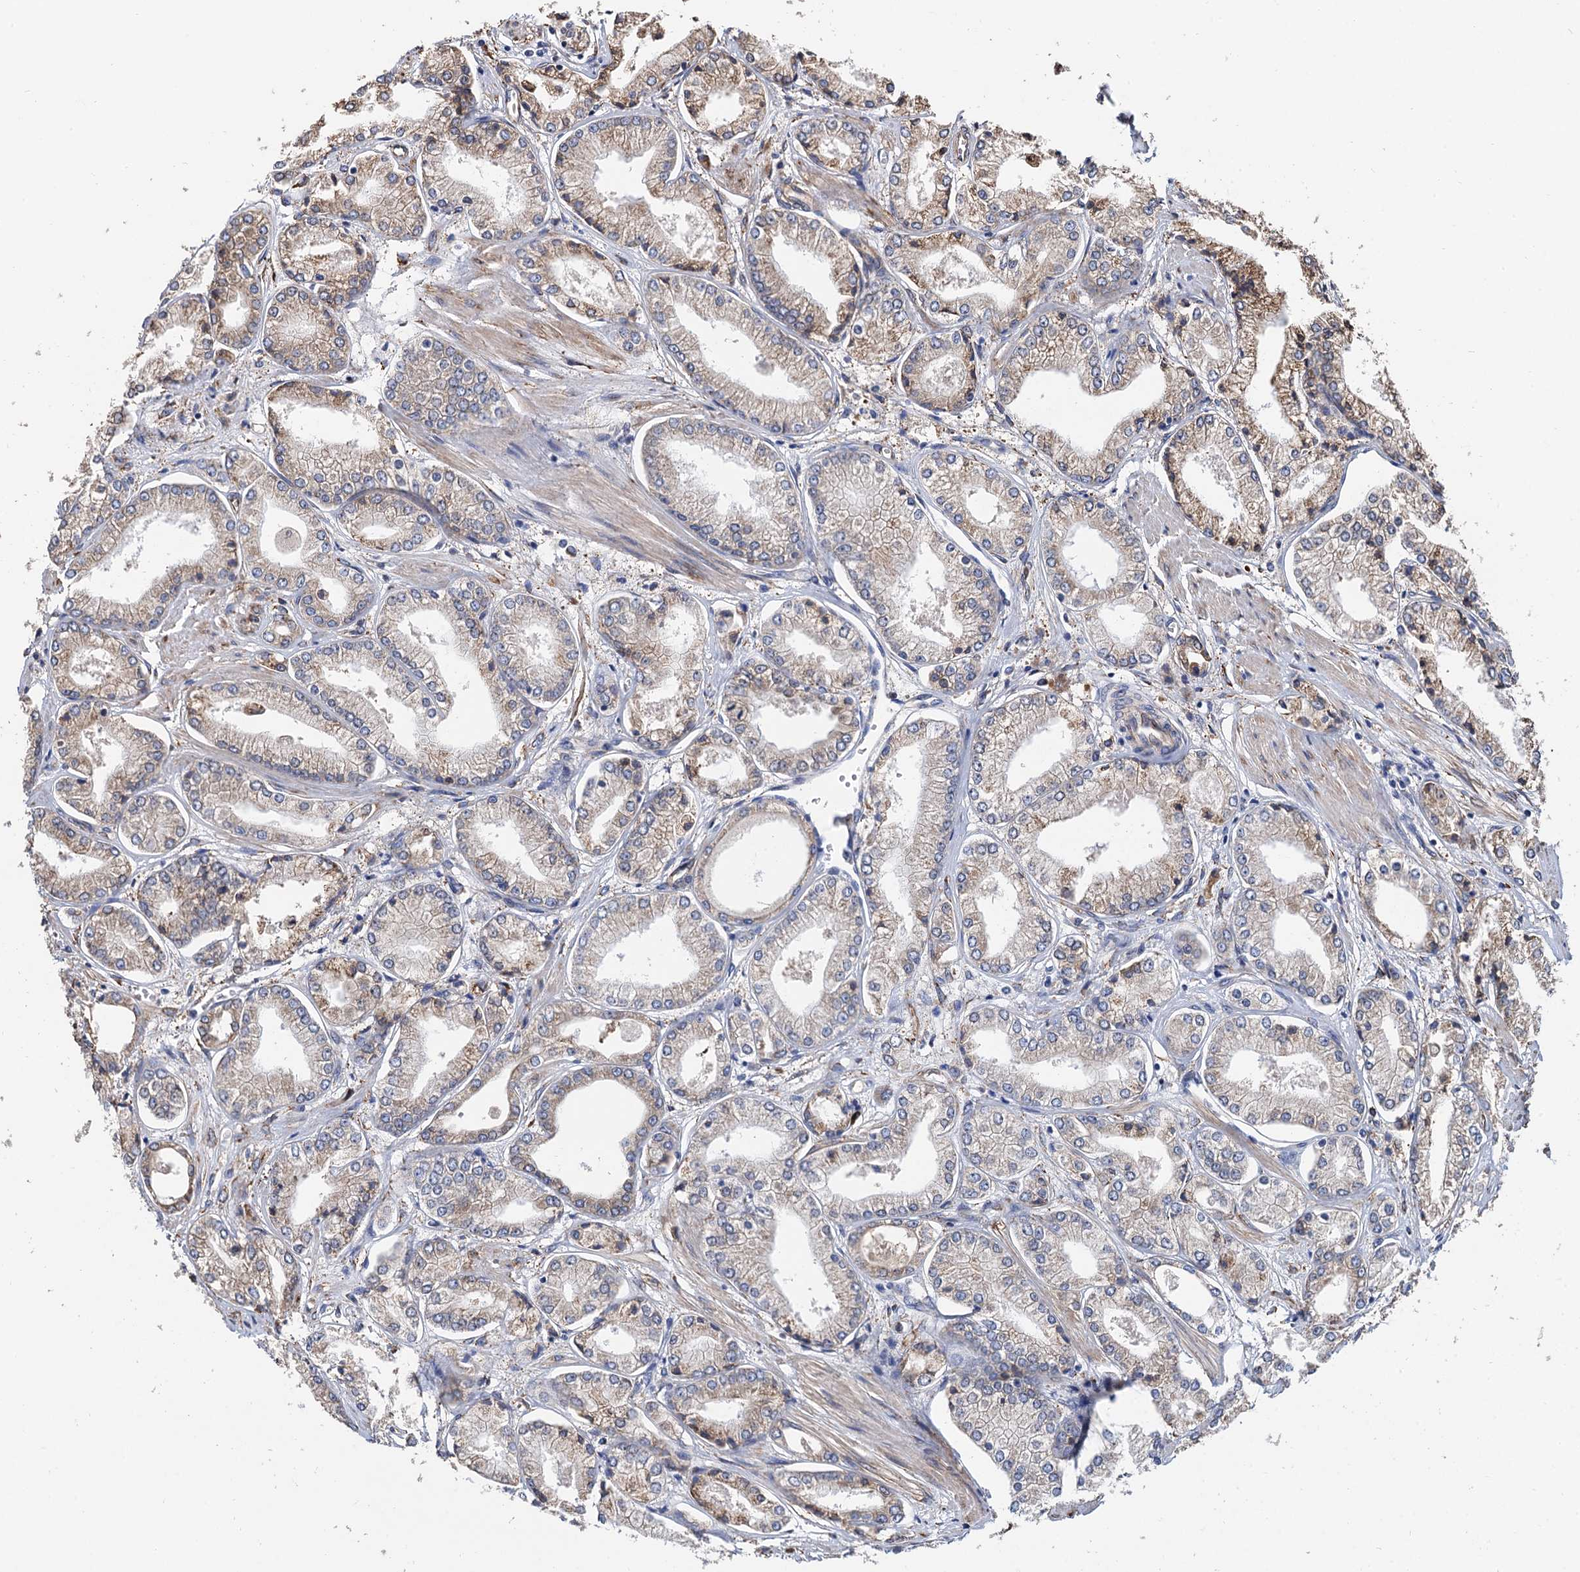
{"staining": {"intensity": "weak", "quantity": "25%-75%", "location": "cytoplasmic/membranous"}, "tissue": "prostate cancer", "cell_type": "Tumor cells", "image_type": "cancer", "snomed": [{"axis": "morphology", "description": "Adenocarcinoma, Low grade"}, {"axis": "topography", "description": "Prostate"}], "caption": "High-magnification brightfield microscopy of low-grade adenocarcinoma (prostate) stained with DAB (brown) and counterstained with hematoxylin (blue). tumor cells exhibit weak cytoplasmic/membranous staining is seen in about25%-75% of cells. Nuclei are stained in blue.", "gene": "CNNM1", "patient": {"sex": "male", "age": 60}}